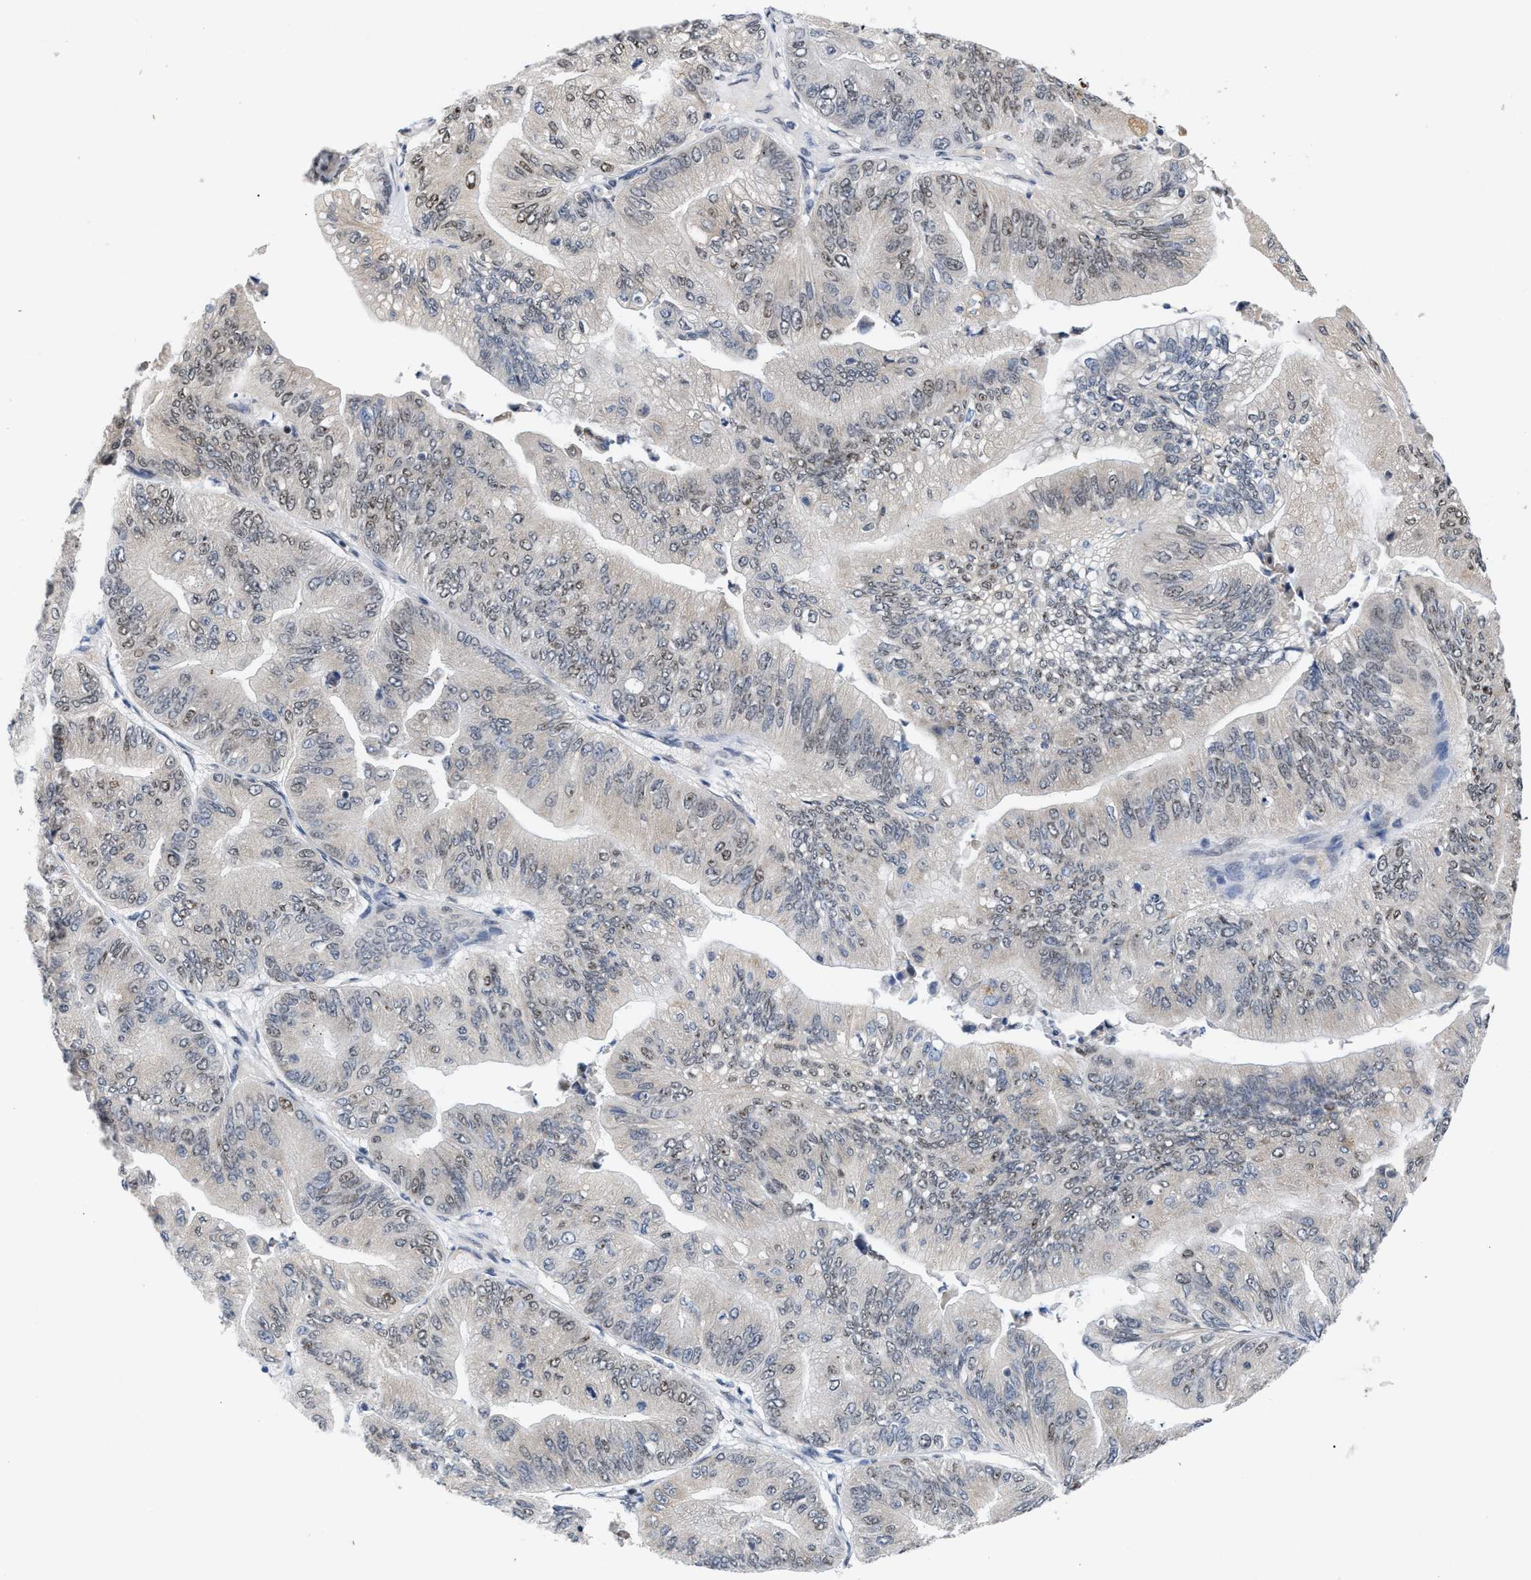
{"staining": {"intensity": "weak", "quantity": ">75%", "location": "nuclear"}, "tissue": "ovarian cancer", "cell_type": "Tumor cells", "image_type": "cancer", "snomed": [{"axis": "morphology", "description": "Cystadenocarcinoma, mucinous, NOS"}, {"axis": "topography", "description": "Ovary"}], "caption": "Ovarian cancer stained with DAB IHC reveals low levels of weak nuclear staining in approximately >75% of tumor cells. (brown staining indicates protein expression, while blue staining denotes nuclei).", "gene": "TXNRD3", "patient": {"sex": "female", "age": 61}}